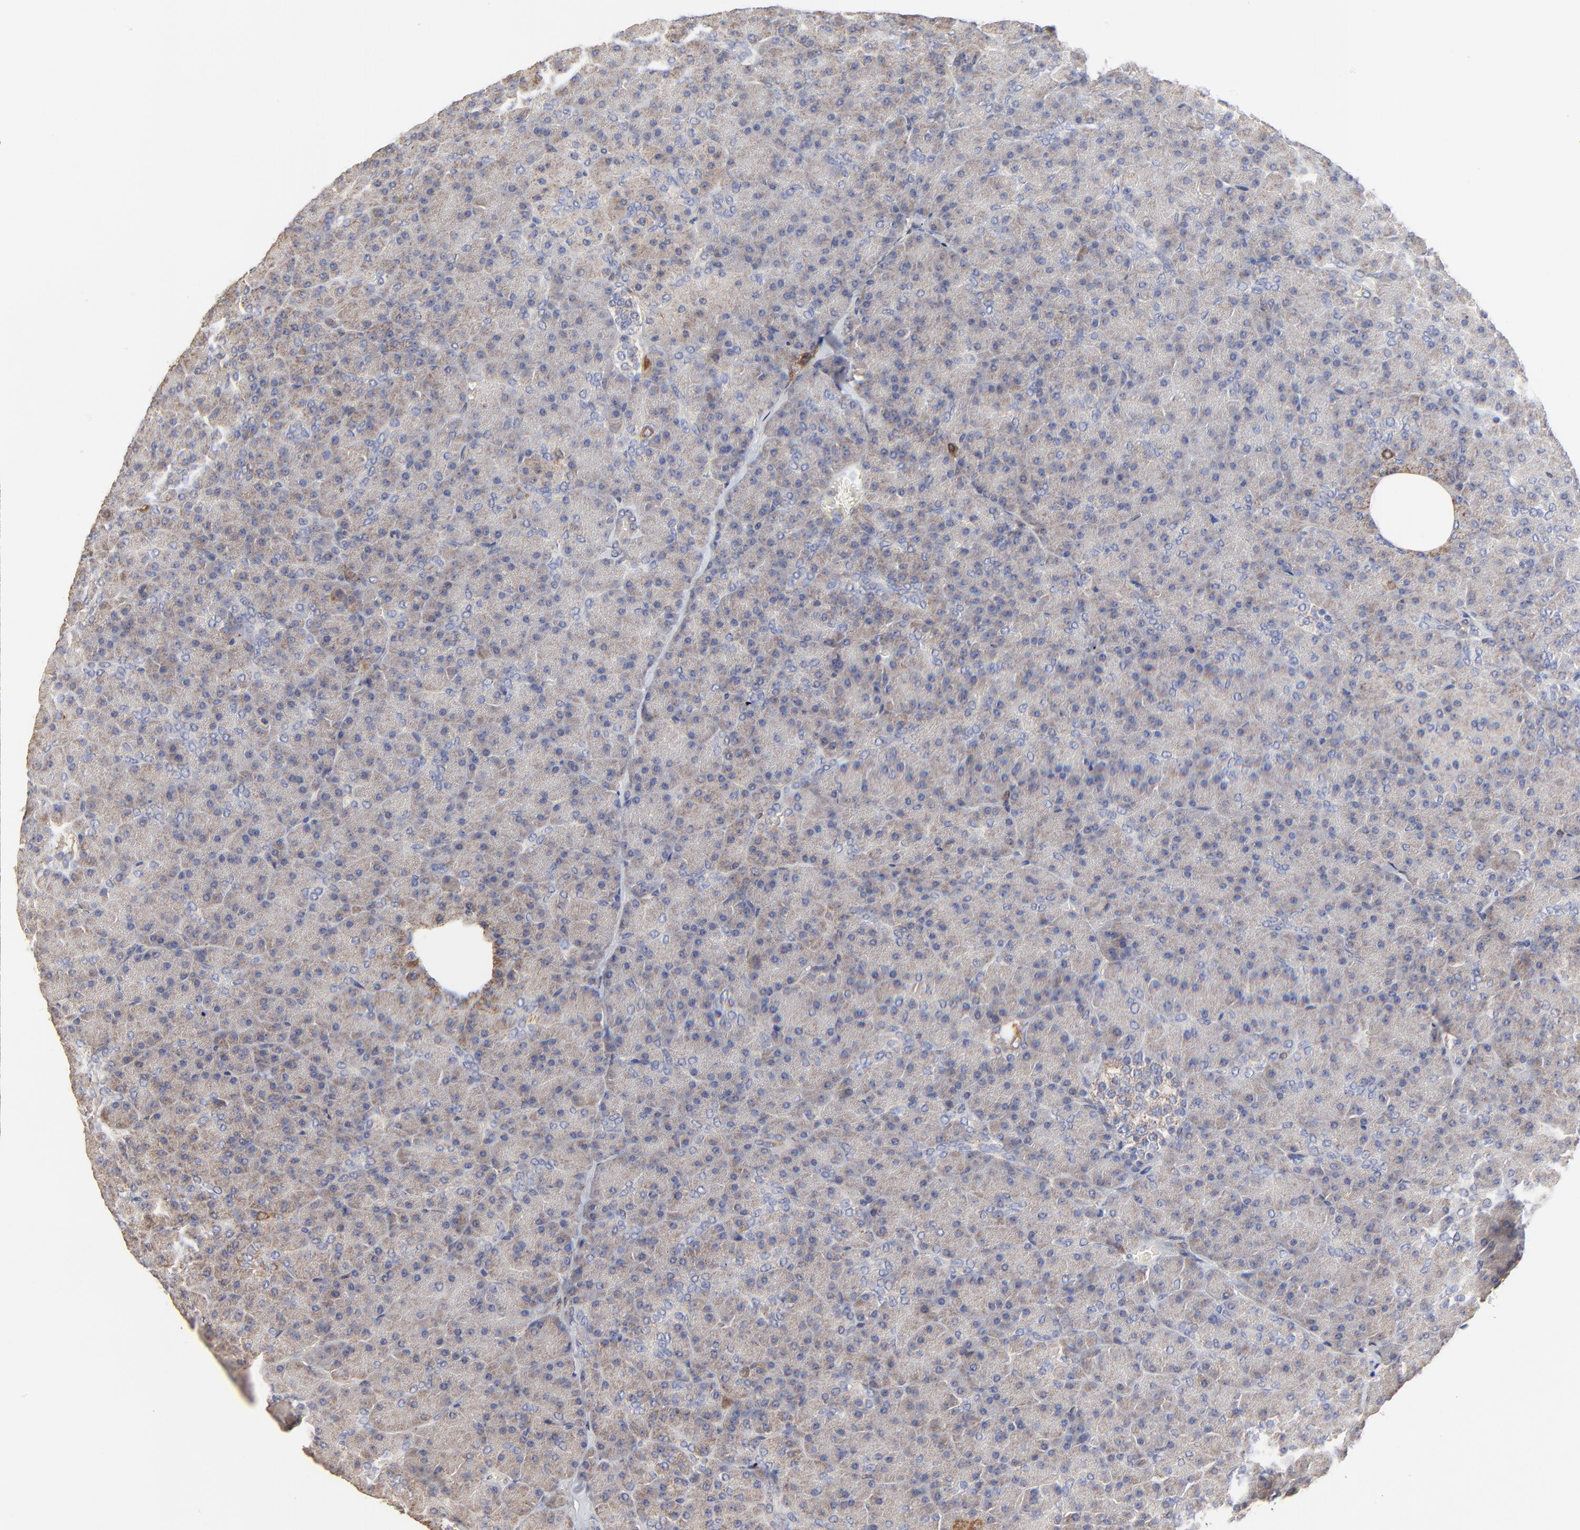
{"staining": {"intensity": "weak", "quantity": "25%-75%", "location": "cytoplasmic/membranous"}, "tissue": "pancreas", "cell_type": "Exocrine glandular cells", "image_type": "normal", "snomed": [{"axis": "morphology", "description": "Normal tissue, NOS"}, {"axis": "topography", "description": "Pancreas"}], "caption": "A micrograph of pancreas stained for a protein displays weak cytoplasmic/membranous brown staining in exocrine glandular cells.", "gene": "LGALS3", "patient": {"sex": "female", "age": 35}}